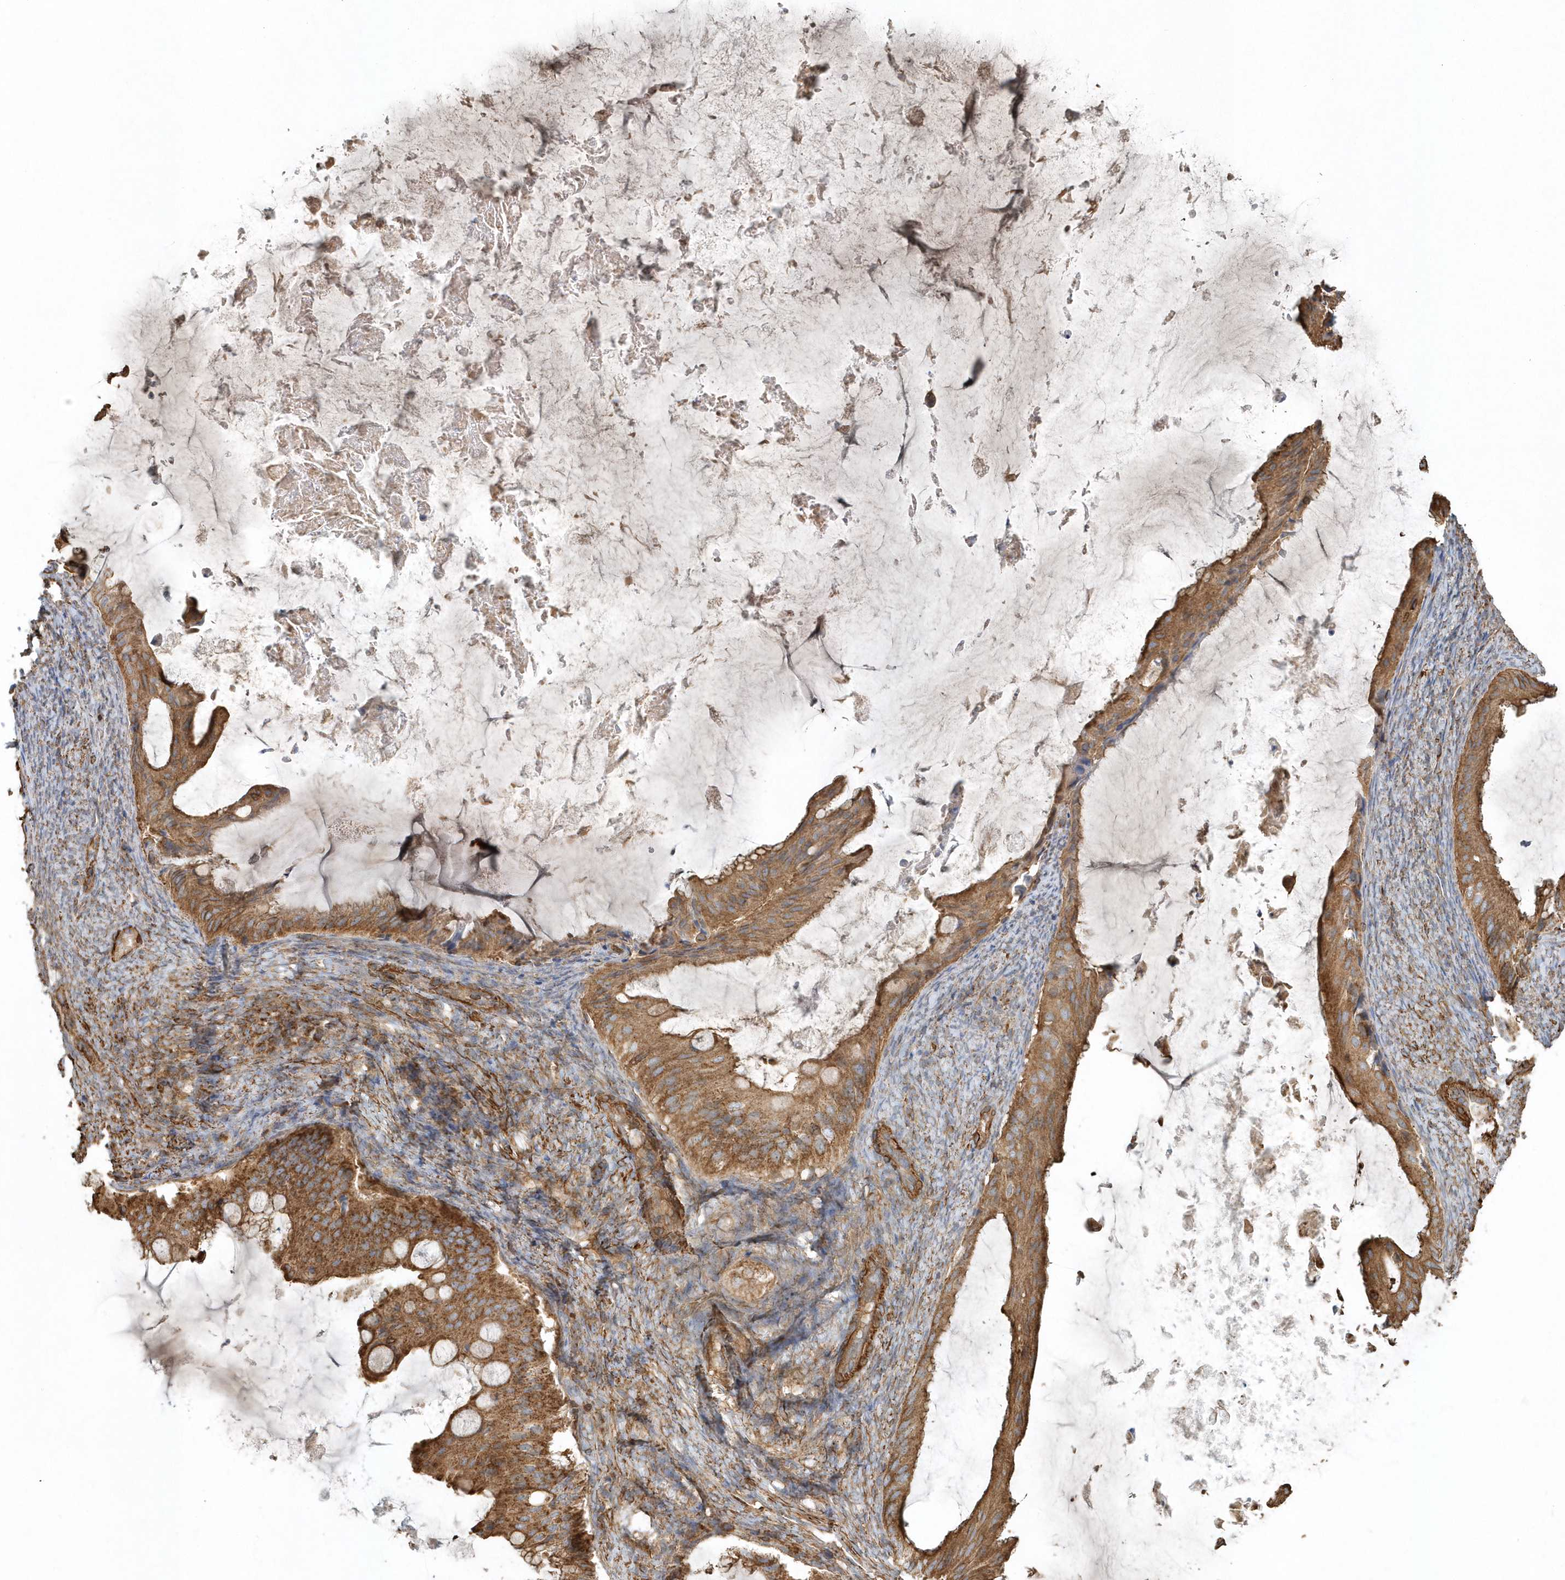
{"staining": {"intensity": "moderate", "quantity": ">75%", "location": "cytoplasmic/membranous"}, "tissue": "ovarian cancer", "cell_type": "Tumor cells", "image_type": "cancer", "snomed": [{"axis": "morphology", "description": "Cystadenocarcinoma, mucinous, NOS"}, {"axis": "topography", "description": "Ovary"}], "caption": "Mucinous cystadenocarcinoma (ovarian) stained with DAB (3,3'-diaminobenzidine) immunohistochemistry shows medium levels of moderate cytoplasmic/membranous staining in about >75% of tumor cells.", "gene": "MMUT", "patient": {"sex": "female", "age": 61}}